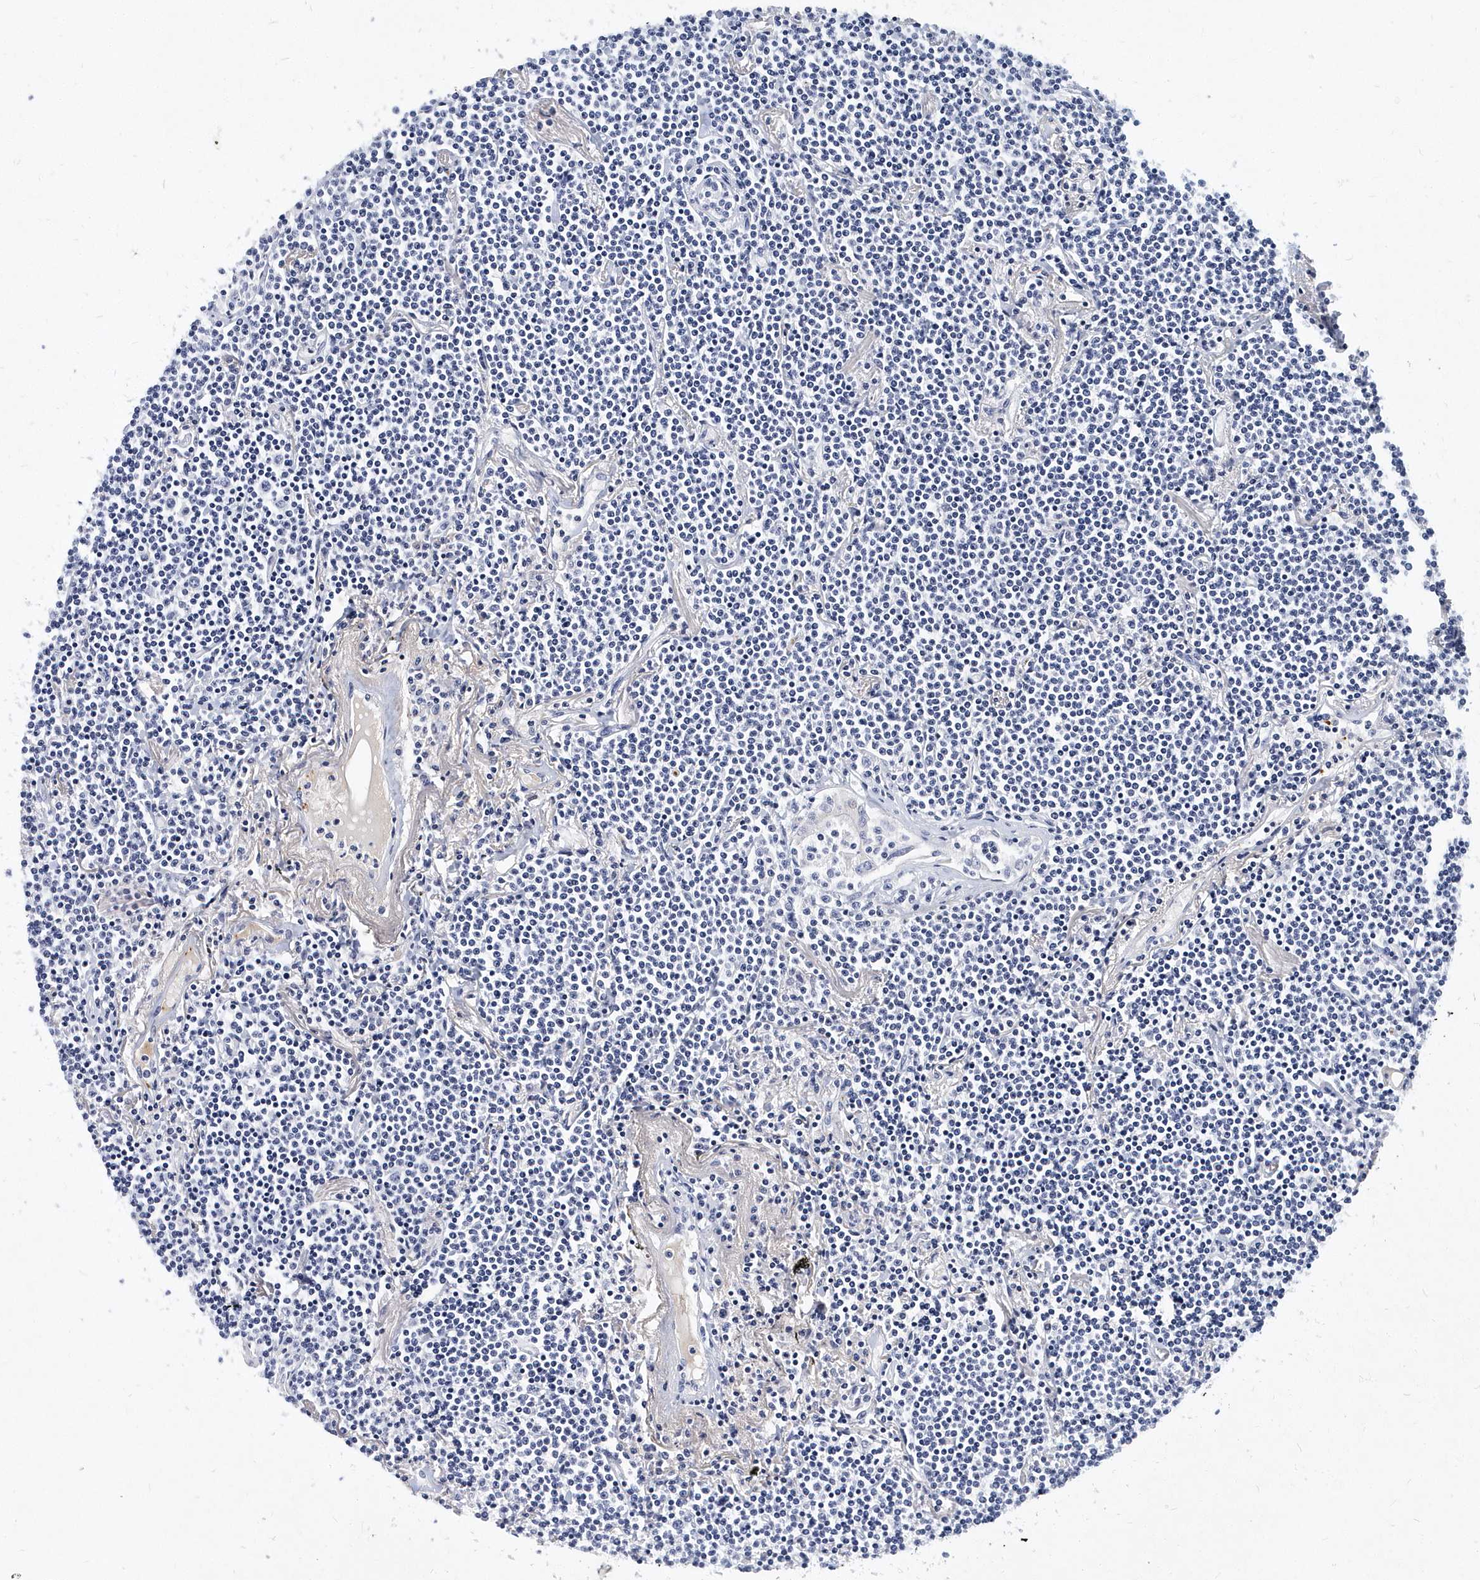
{"staining": {"intensity": "negative", "quantity": "none", "location": "none"}, "tissue": "lymphoma", "cell_type": "Tumor cells", "image_type": "cancer", "snomed": [{"axis": "morphology", "description": "Malignant lymphoma, non-Hodgkin's type, Low grade"}, {"axis": "topography", "description": "Lung"}], "caption": "Immunohistochemistry (IHC) photomicrograph of neoplastic tissue: lymphoma stained with DAB displays no significant protein expression in tumor cells.", "gene": "ITGA2B", "patient": {"sex": "female", "age": 71}}